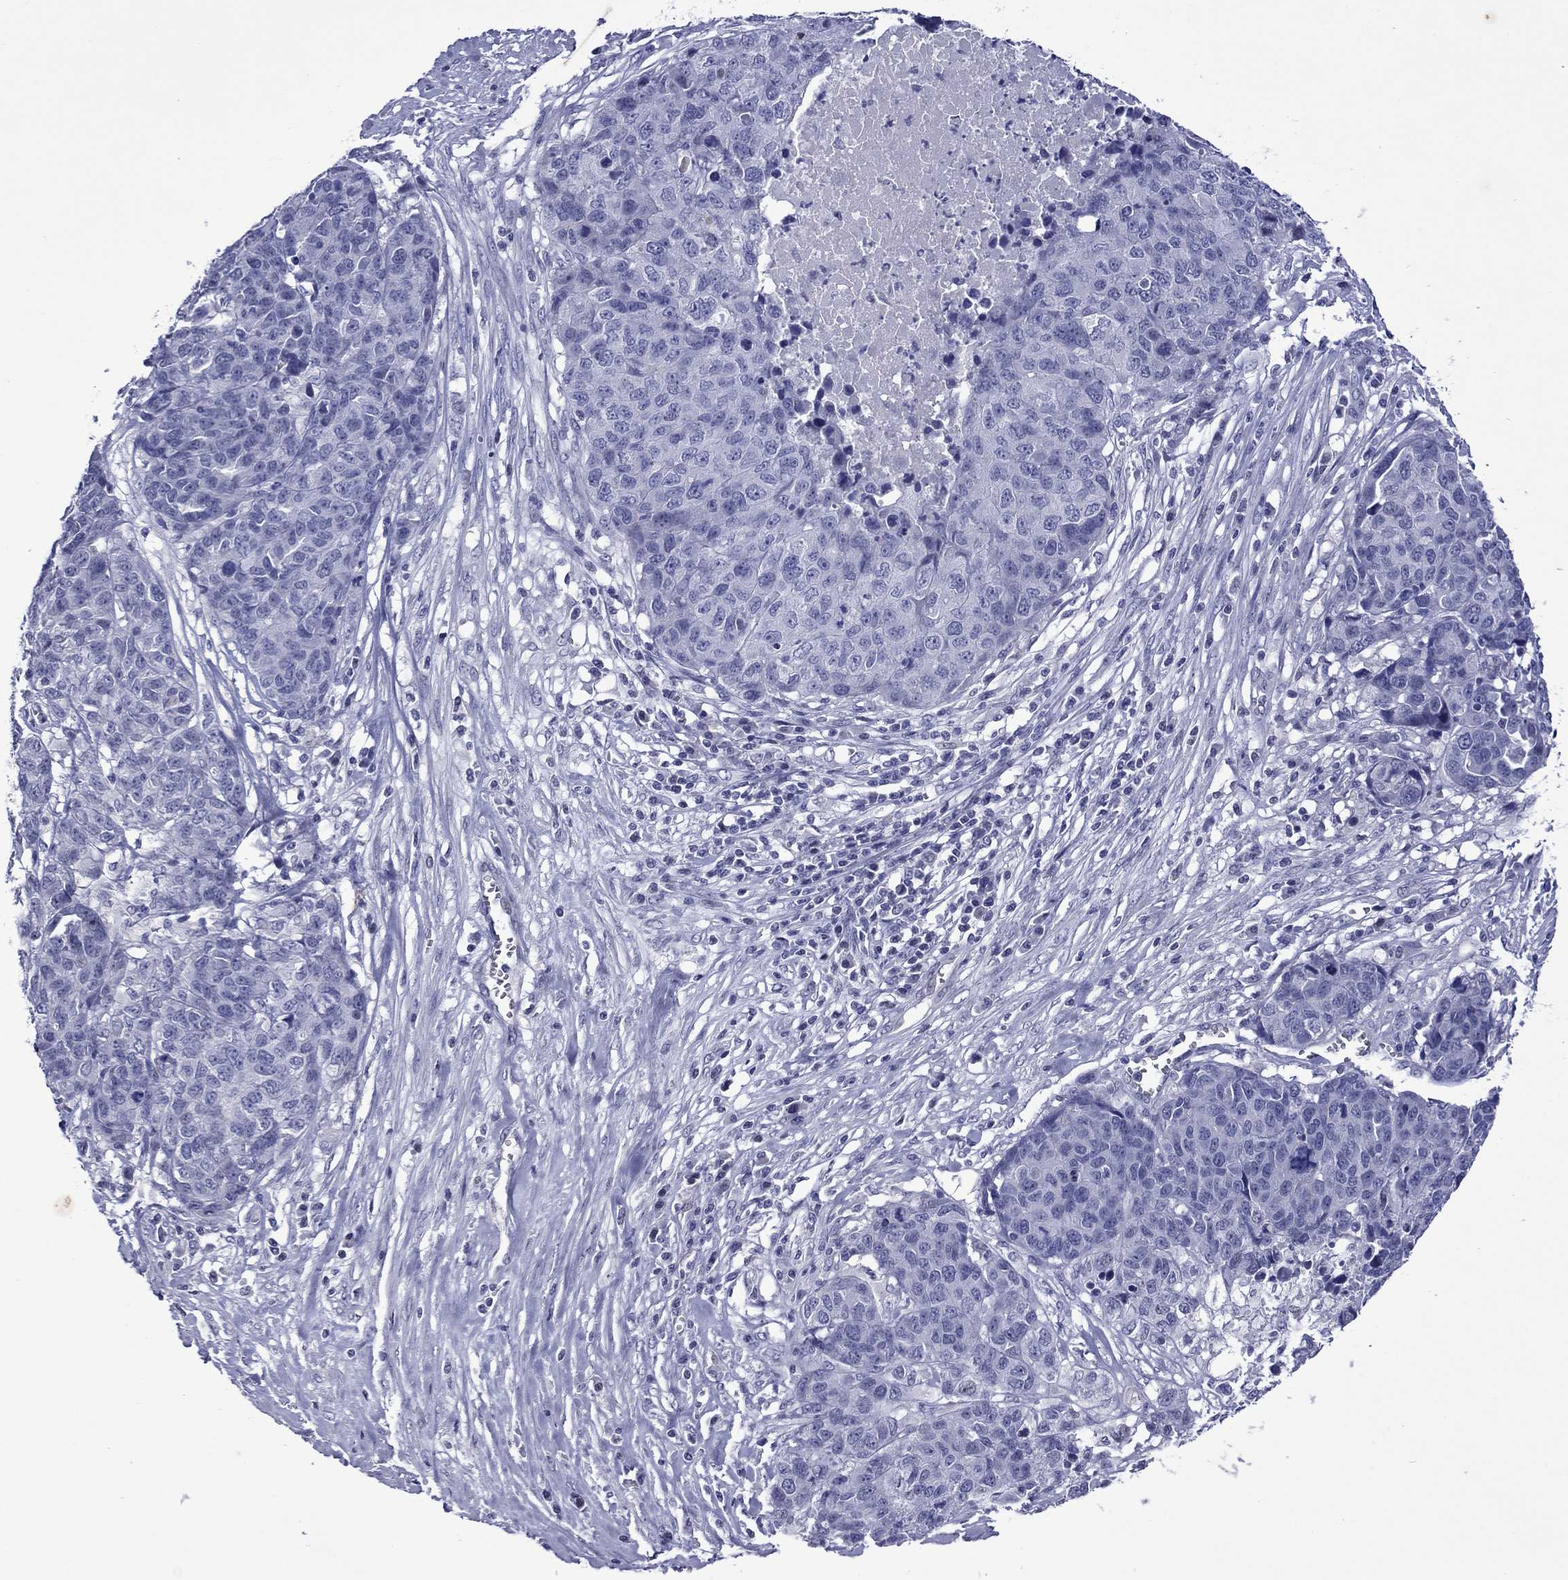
{"staining": {"intensity": "negative", "quantity": "none", "location": "none"}, "tissue": "ovarian cancer", "cell_type": "Tumor cells", "image_type": "cancer", "snomed": [{"axis": "morphology", "description": "Cystadenocarcinoma, serous, NOS"}, {"axis": "topography", "description": "Ovary"}], "caption": "Protein analysis of ovarian cancer displays no significant positivity in tumor cells.", "gene": "PIWIL1", "patient": {"sex": "female", "age": 87}}